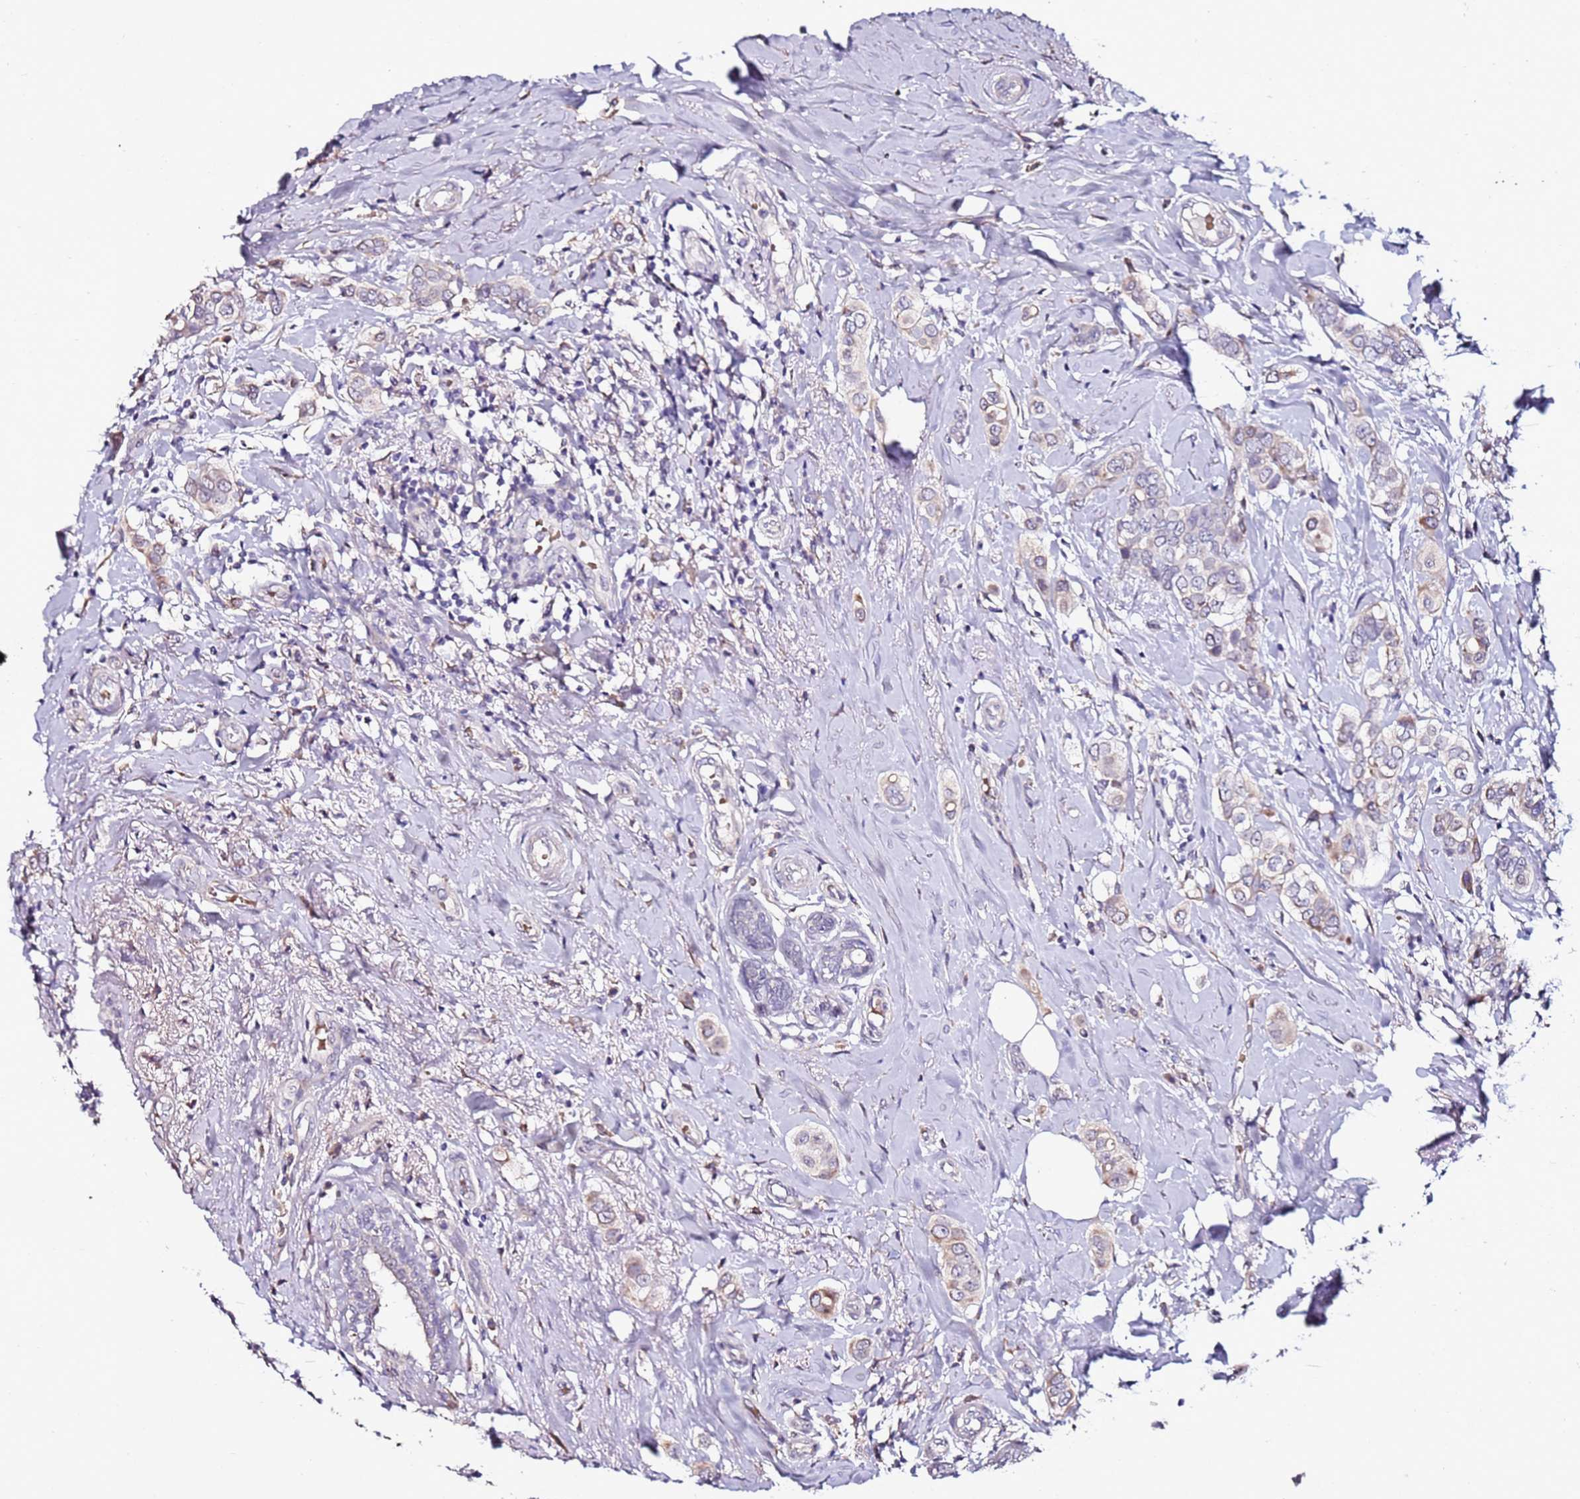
{"staining": {"intensity": "weak", "quantity": "25%-75%", "location": "cytoplasmic/membranous"}, "tissue": "breast cancer", "cell_type": "Tumor cells", "image_type": "cancer", "snomed": [{"axis": "morphology", "description": "Lobular carcinoma"}, {"axis": "topography", "description": "Breast"}], "caption": "Weak cytoplasmic/membranous protein staining is present in approximately 25%-75% of tumor cells in breast cancer (lobular carcinoma). (Stains: DAB in brown, nuclei in blue, Microscopy: brightfield microscopy at high magnification).", "gene": "C3orf80", "patient": {"sex": "female", "age": 51}}